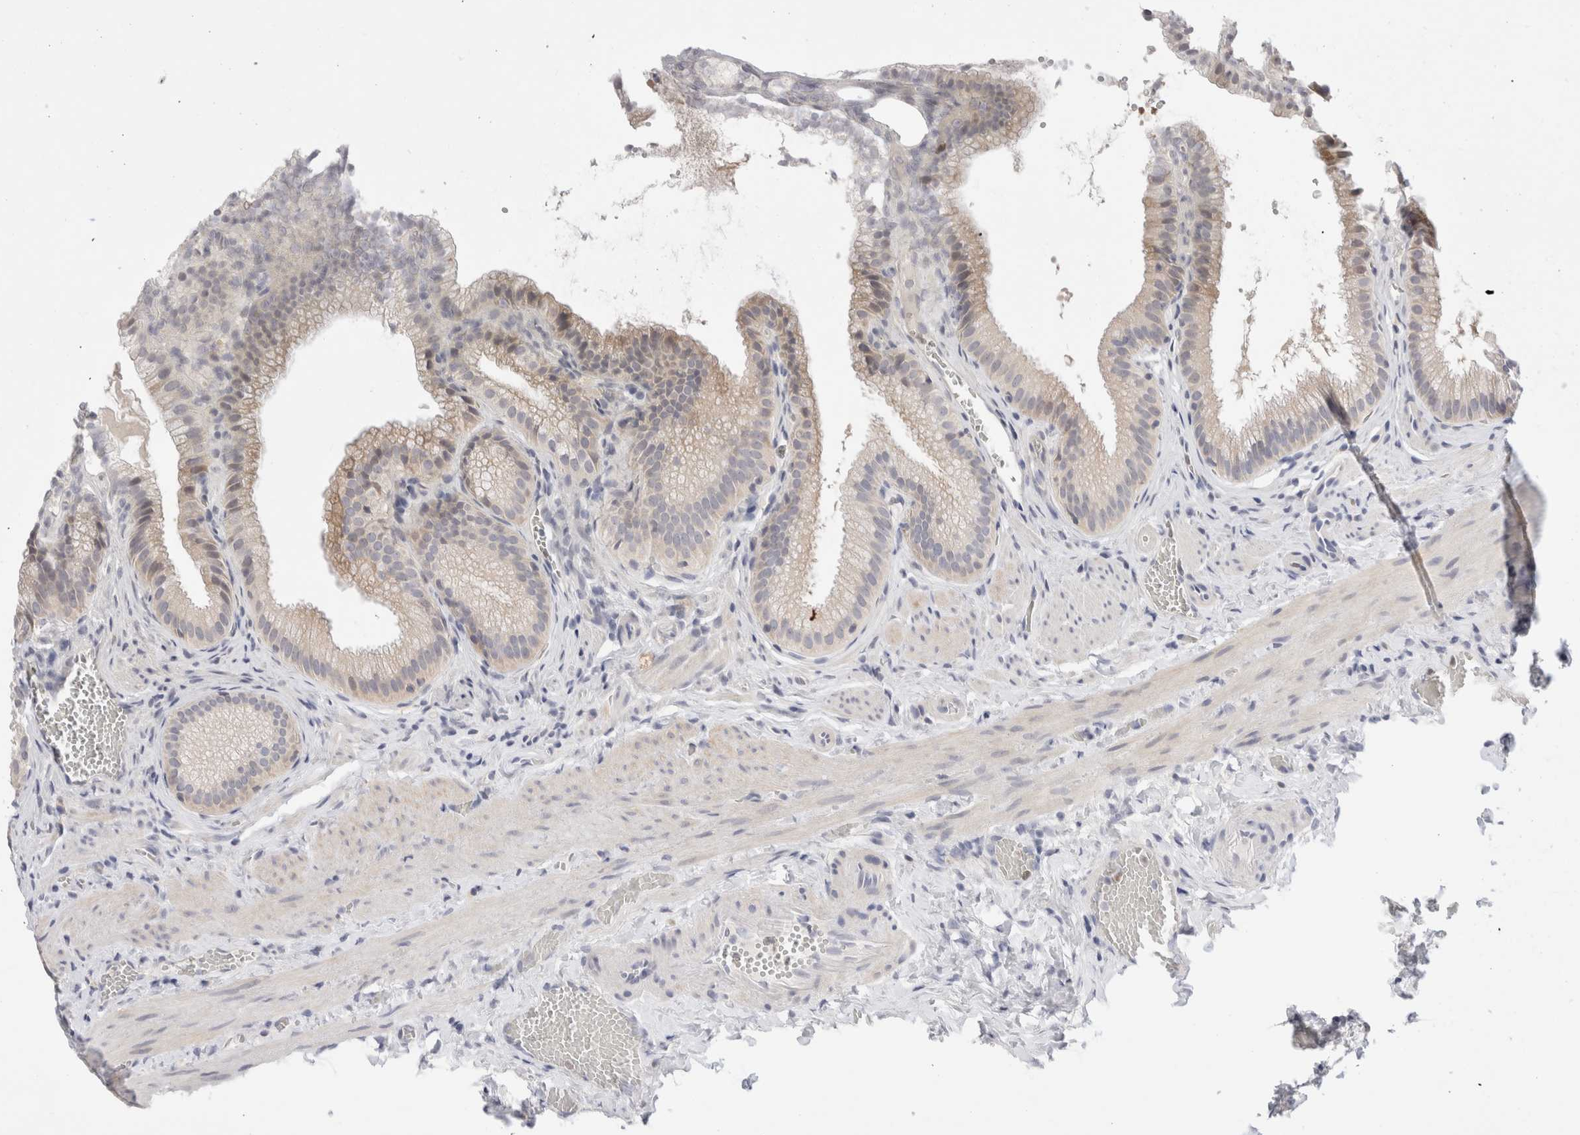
{"staining": {"intensity": "weak", "quantity": "<25%", "location": "cytoplasmic/membranous"}, "tissue": "gallbladder", "cell_type": "Glandular cells", "image_type": "normal", "snomed": [{"axis": "morphology", "description": "Normal tissue, NOS"}, {"axis": "topography", "description": "Gallbladder"}], "caption": "High magnification brightfield microscopy of benign gallbladder stained with DAB (3,3'-diaminobenzidine) (brown) and counterstained with hematoxylin (blue): glandular cells show no significant positivity.", "gene": "ADAM30", "patient": {"sex": "male", "age": 38}}